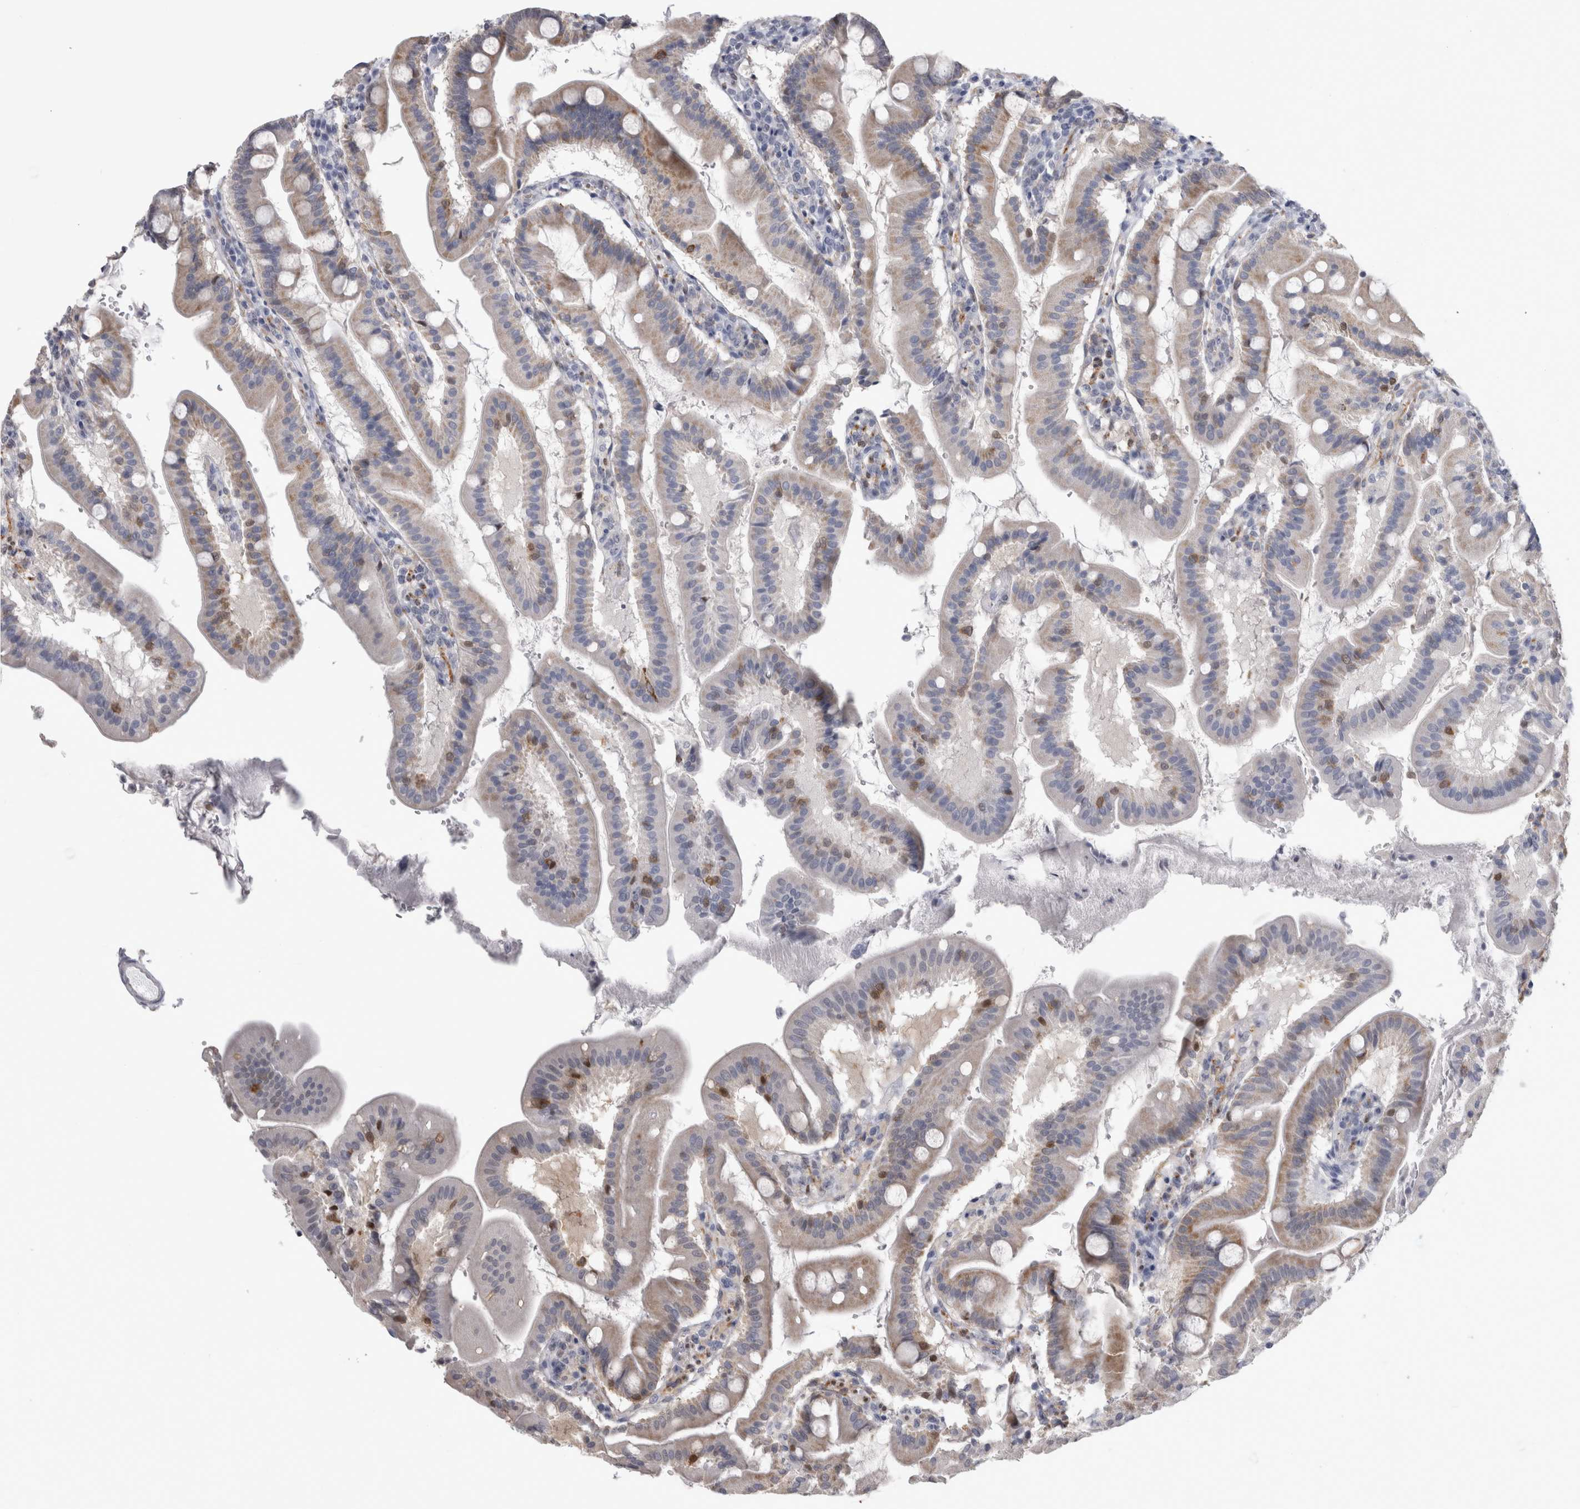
{"staining": {"intensity": "moderate", "quantity": "25%-75%", "location": "cytoplasmic/membranous"}, "tissue": "duodenum", "cell_type": "Glandular cells", "image_type": "normal", "snomed": [{"axis": "morphology", "description": "Normal tissue, NOS"}, {"axis": "morphology", "description": "Adenocarcinoma, NOS"}, {"axis": "topography", "description": "Pancreas"}, {"axis": "topography", "description": "Duodenum"}], "caption": "DAB immunohistochemical staining of benign duodenum demonstrates moderate cytoplasmic/membranous protein expression in approximately 25%-75% of glandular cells.", "gene": "ACOT7", "patient": {"sex": "male", "age": 50}}